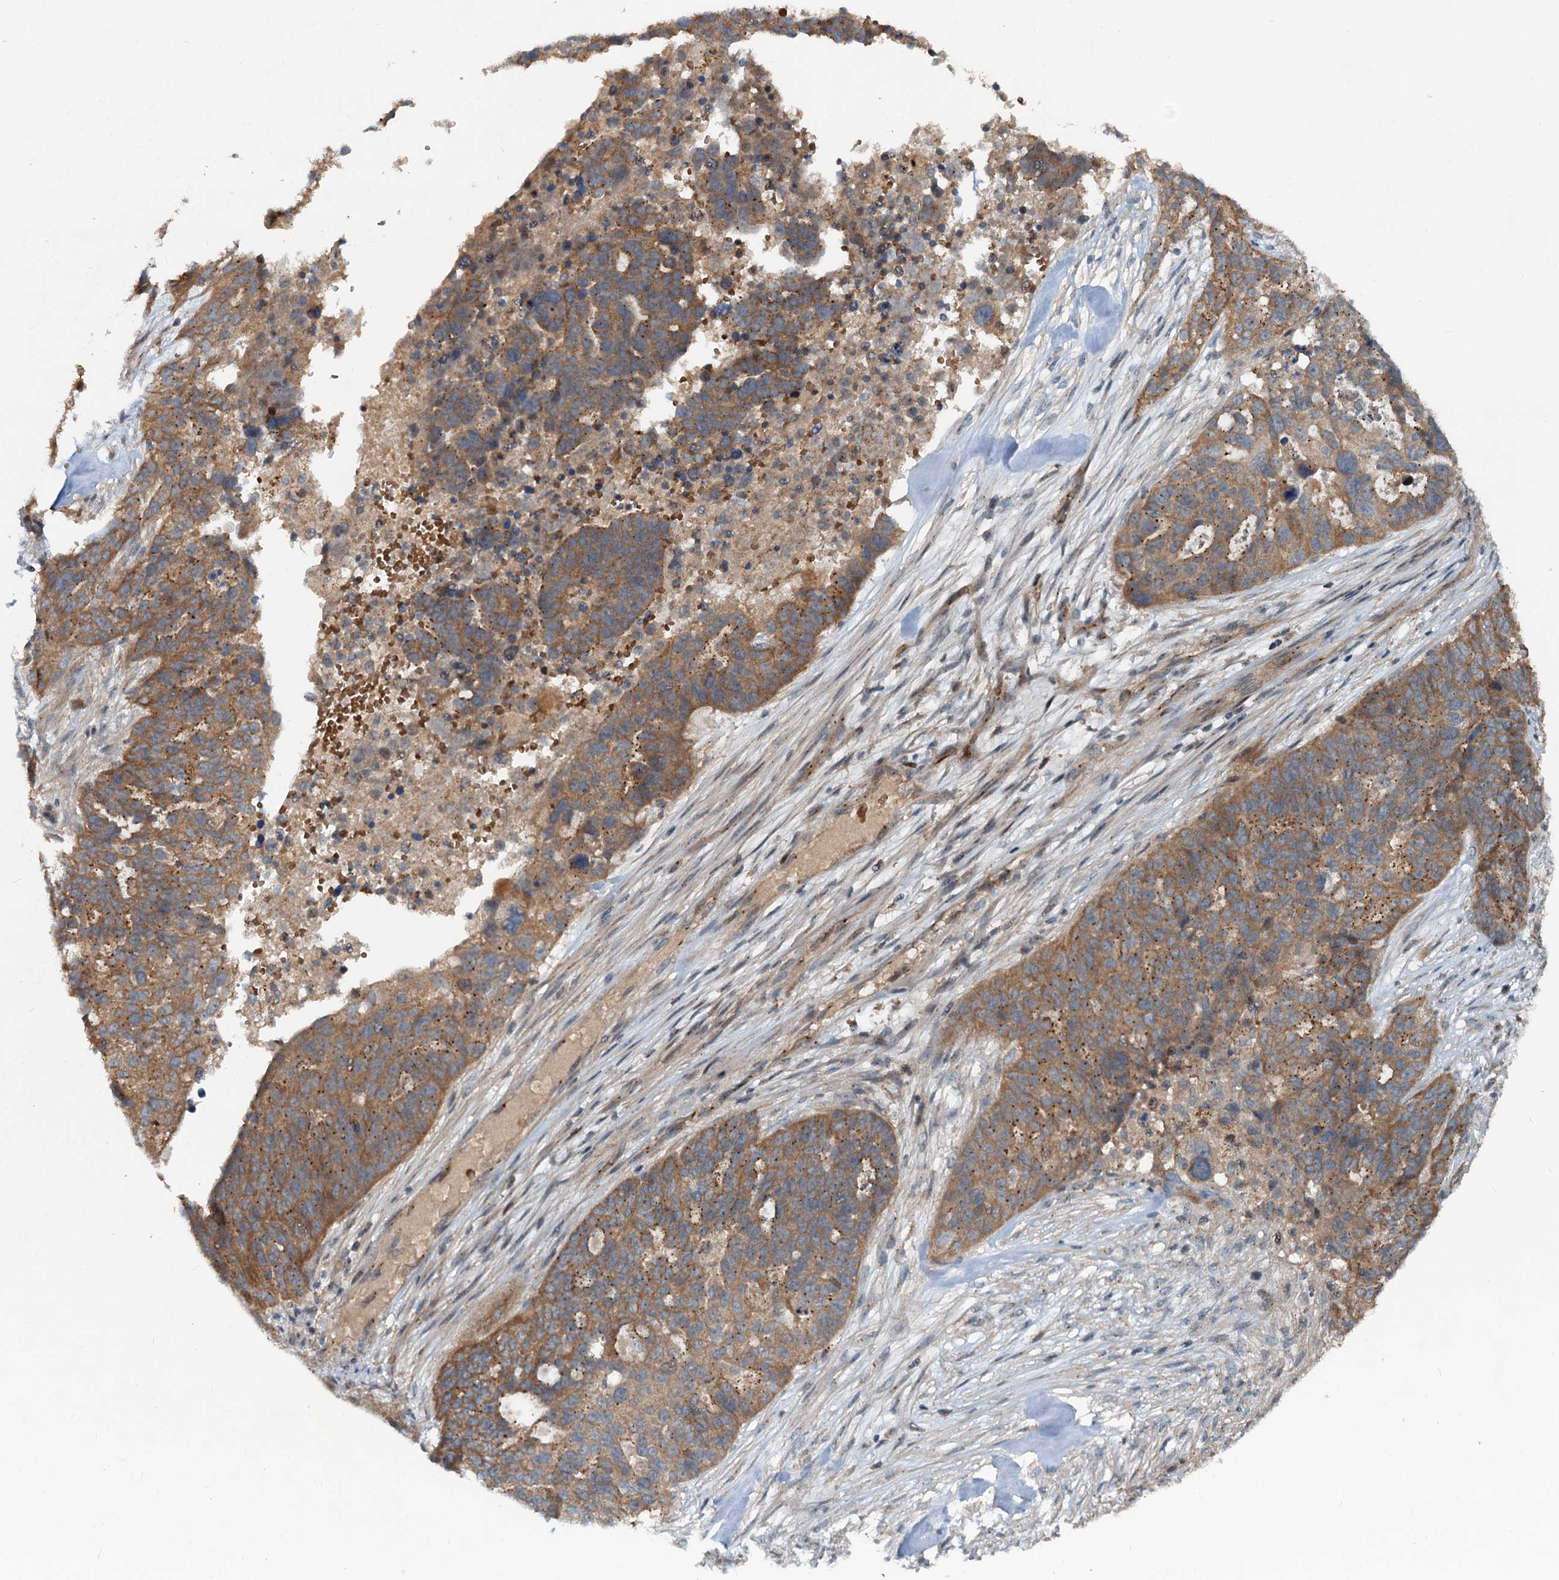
{"staining": {"intensity": "moderate", "quantity": ">75%", "location": "cytoplasmic/membranous"}, "tissue": "ovarian cancer", "cell_type": "Tumor cells", "image_type": "cancer", "snomed": [{"axis": "morphology", "description": "Cystadenocarcinoma, serous, NOS"}, {"axis": "topography", "description": "Ovary"}], "caption": "Immunohistochemistry micrograph of ovarian cancer stained for a protein (brown), which shows medium levels of moderate cytoplasmic/membranous positivity in about >75% of tumor cells.", "gene": "CEP68", "patient": {"sex": "female", "age": 59}}